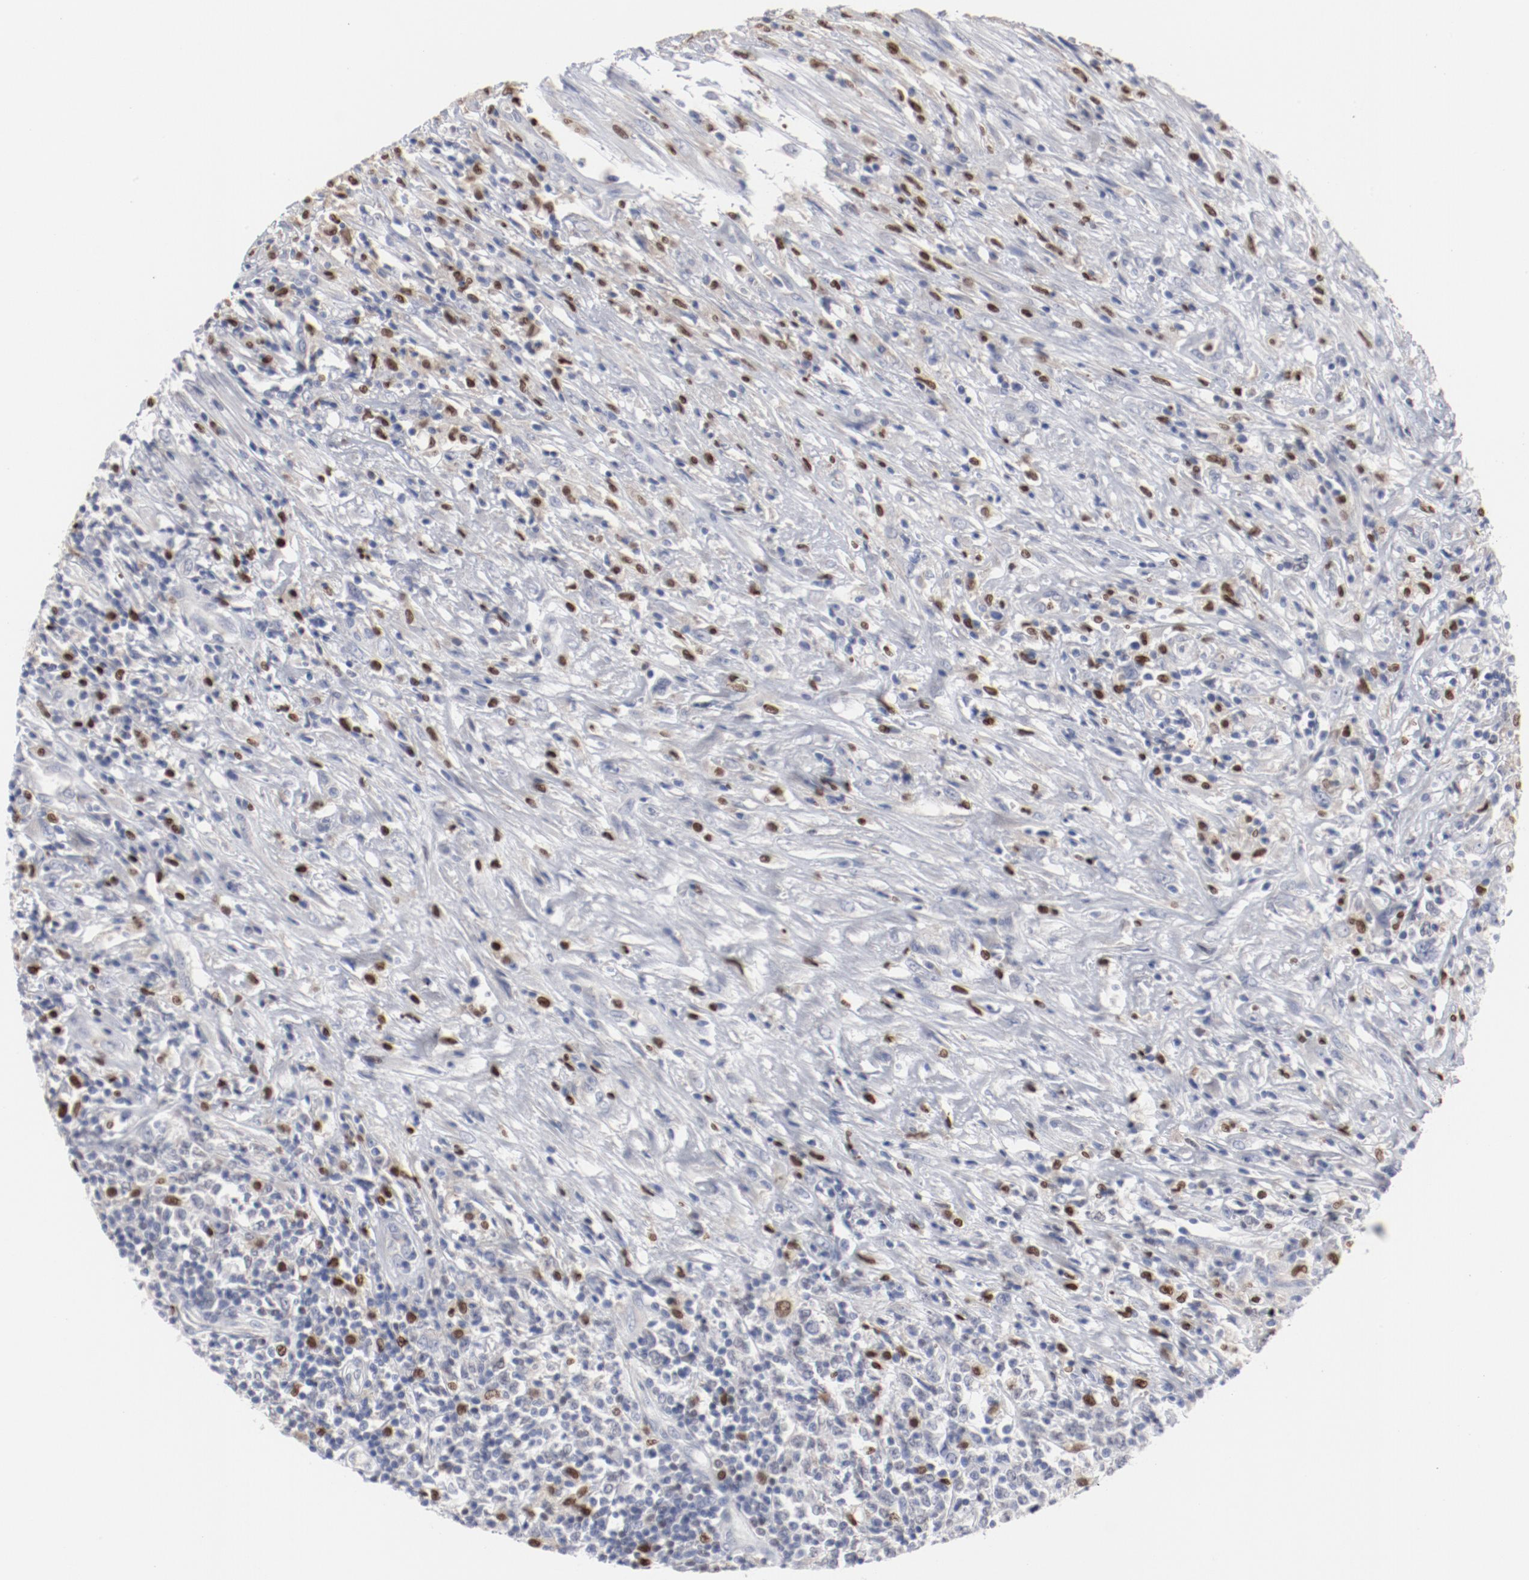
{"staining": {"intensity": "negative", "quantity": "none", "location": "none"}, "tissue": "lymphoma", "cell_type": "Tumor cells", "image_type": "cancer", "snomed": [{"axis": "morphology", "description": "Malignant lymphoma, non-Hodgkin's type, High grade"}, {"axis": "topography", "description": "Lymph node"}], "caption": "Immunohistochemistry image of neoplastic tissue: human lymphoma stained with DAB demonstrates no significant protein staining in tumor cells.", "gene": "SPI1", "patient": {"sex": "female", "age": 84}}